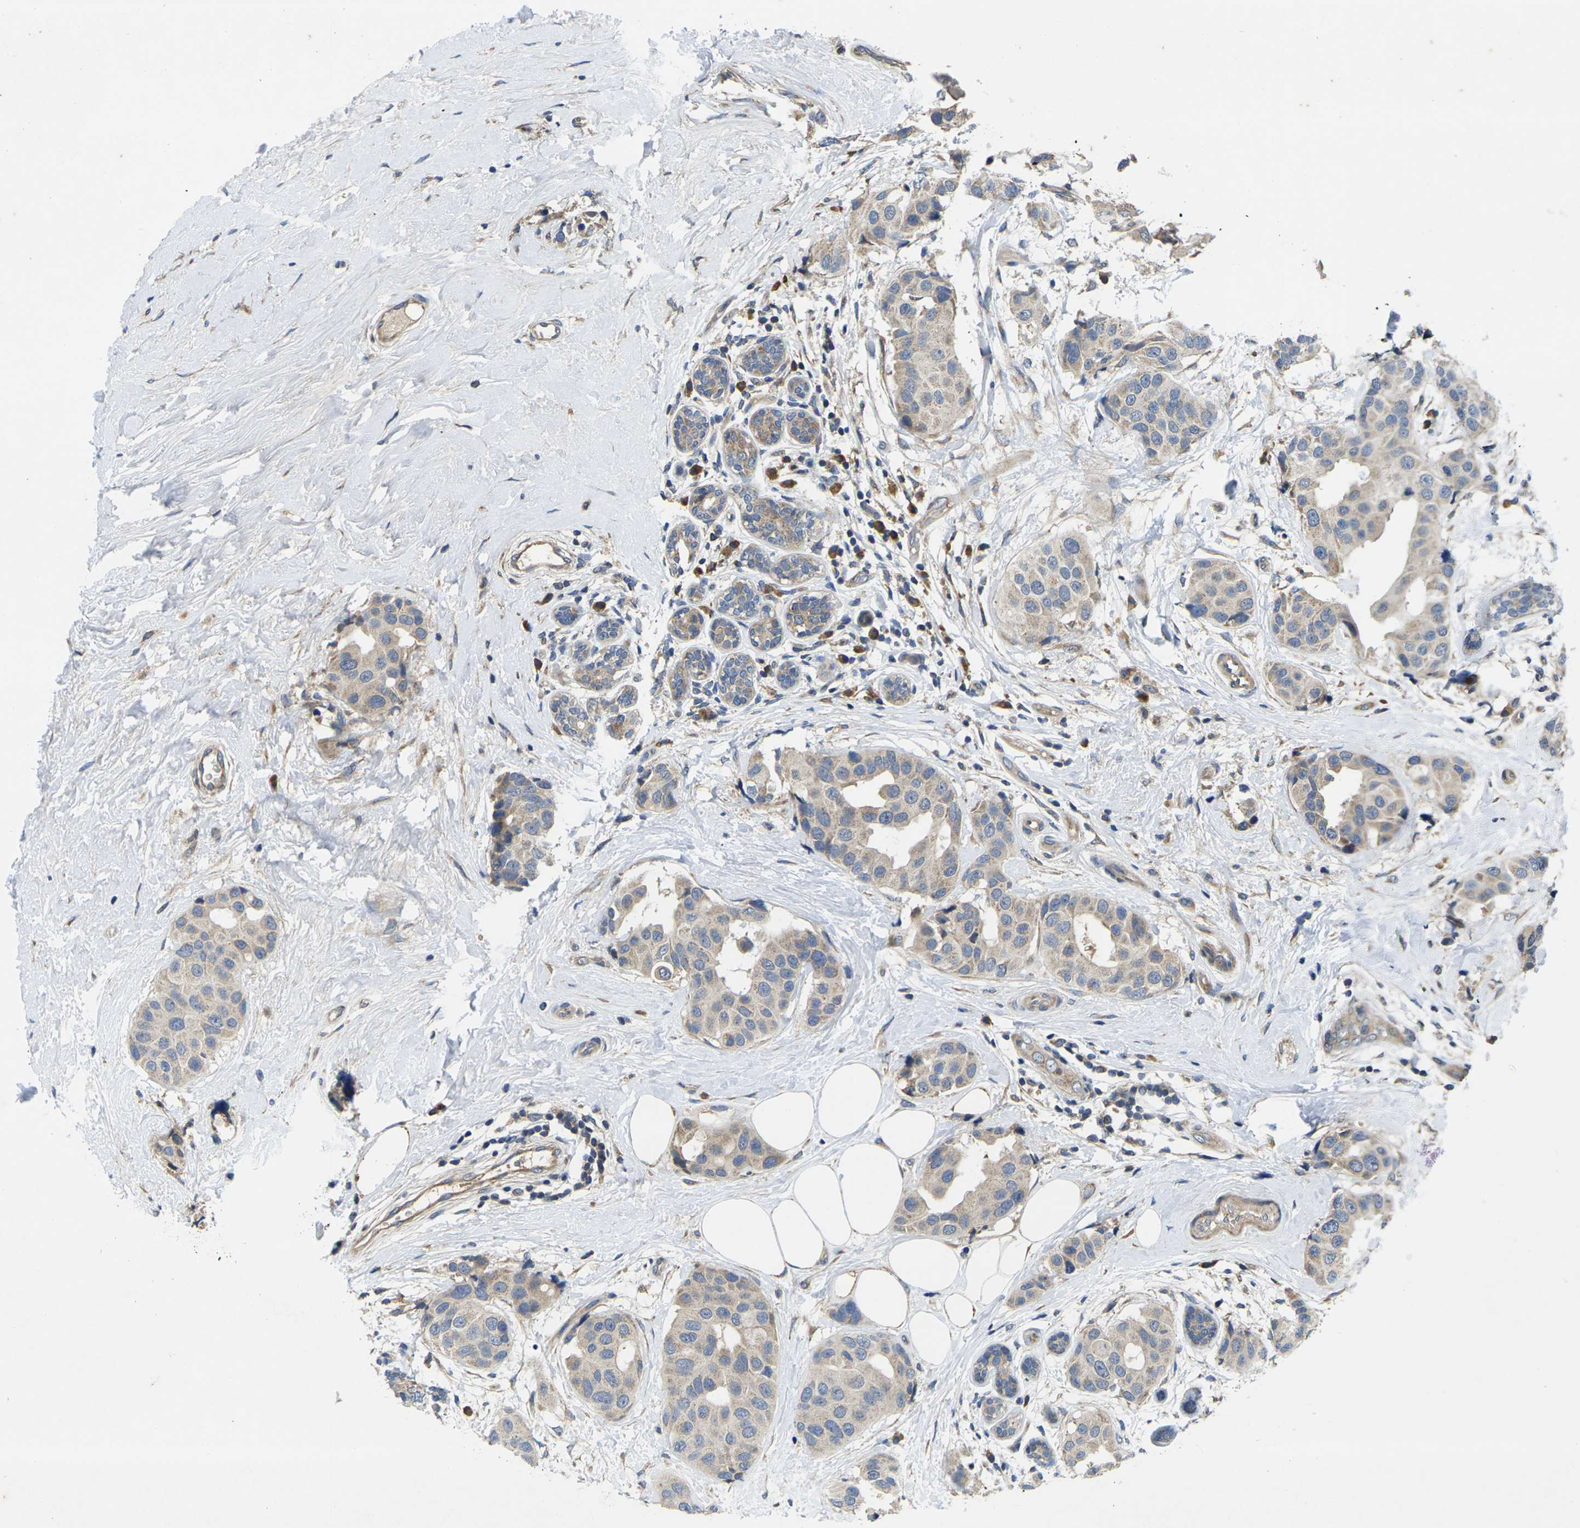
{"staining": {"intensity": "weak", "quantity": ">75%", "location": "cytoplasmic/membranous"}, "tissue": "breast cancer", "cell_type": "Tumor cells", "image_type": "cancer", "snomed": [{"axis": "morphology", "description": "Normal tissue, NOS"}, {"axis": "morphology", "description": "Duct carcinoma"}, {"axis": "topography", "description": "Breast"}], "caption": "Brown immunohistochemical staining in intraductal carcinoma (breast) shows weak cytoplasmic/membranous positivity in about >75% of tumor cells.", "gene": "KIF1B", "patient": {"sex": "female", "age": 39}}